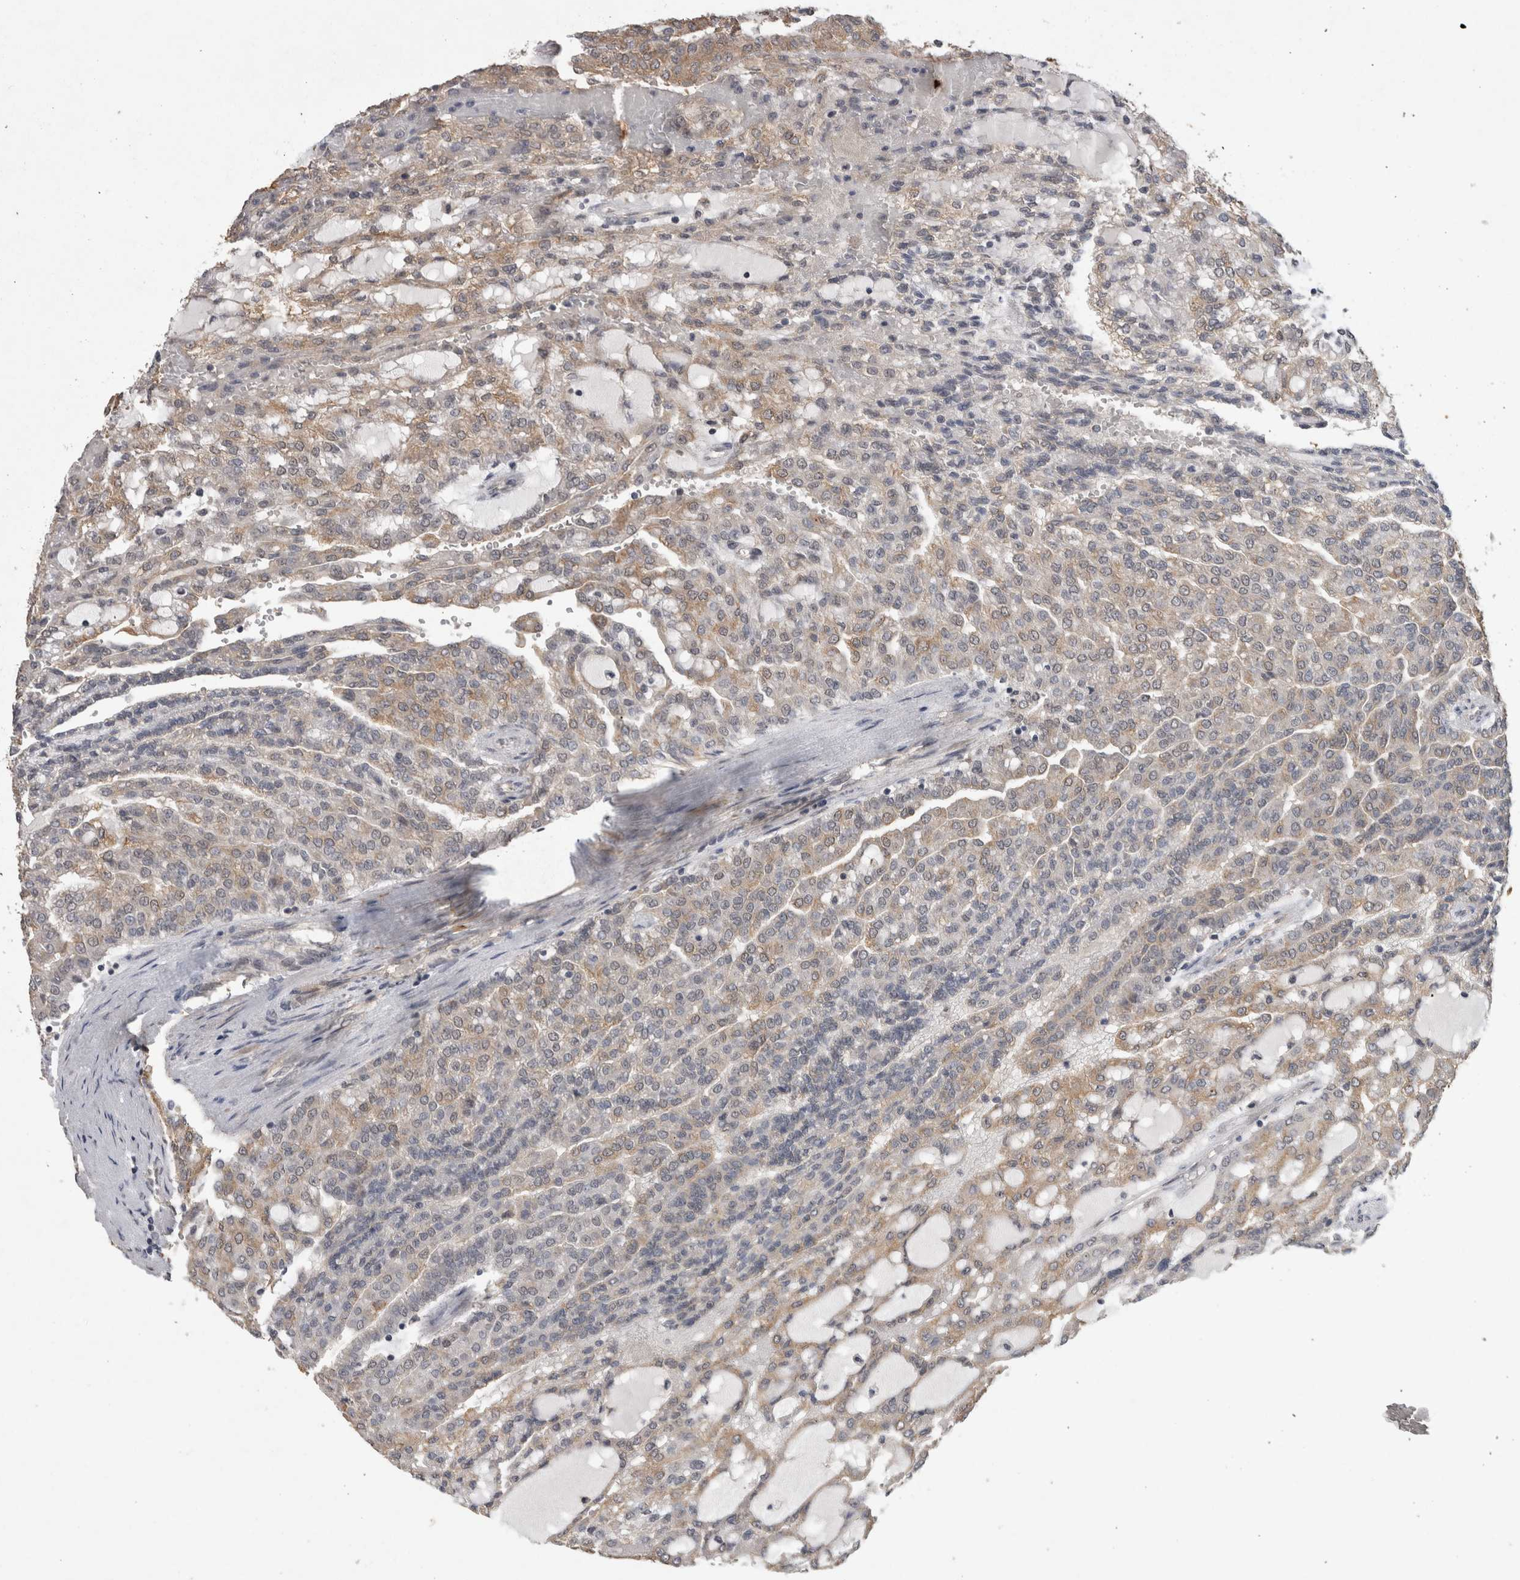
{"staining": {"intensity": "weak", "quantity": "25%-75%", "location": "cytoplasmic/membranous"}, "tissue": "renal cancer", "cell_type": "Tumor cells", "image_type": "cancer", "snomed": [{"axis": "morphology", "description": "Adenocarcinoma, NOS"}, {"axis": "topography", "description": "Kidney"}], "caption": "High-magnification brightfield microscopy of renal adenocarcinoma stained with DAB (3,3'-diaminobenzidine) (brown) and counterstained with hematoxylin (blue). tumor cells exhibit weak cytoplasmic/membranous positivity is seen in about25%-75% of cells.", "gene": "RHPN1", "patient": {"sex": "male", "age": 63}}